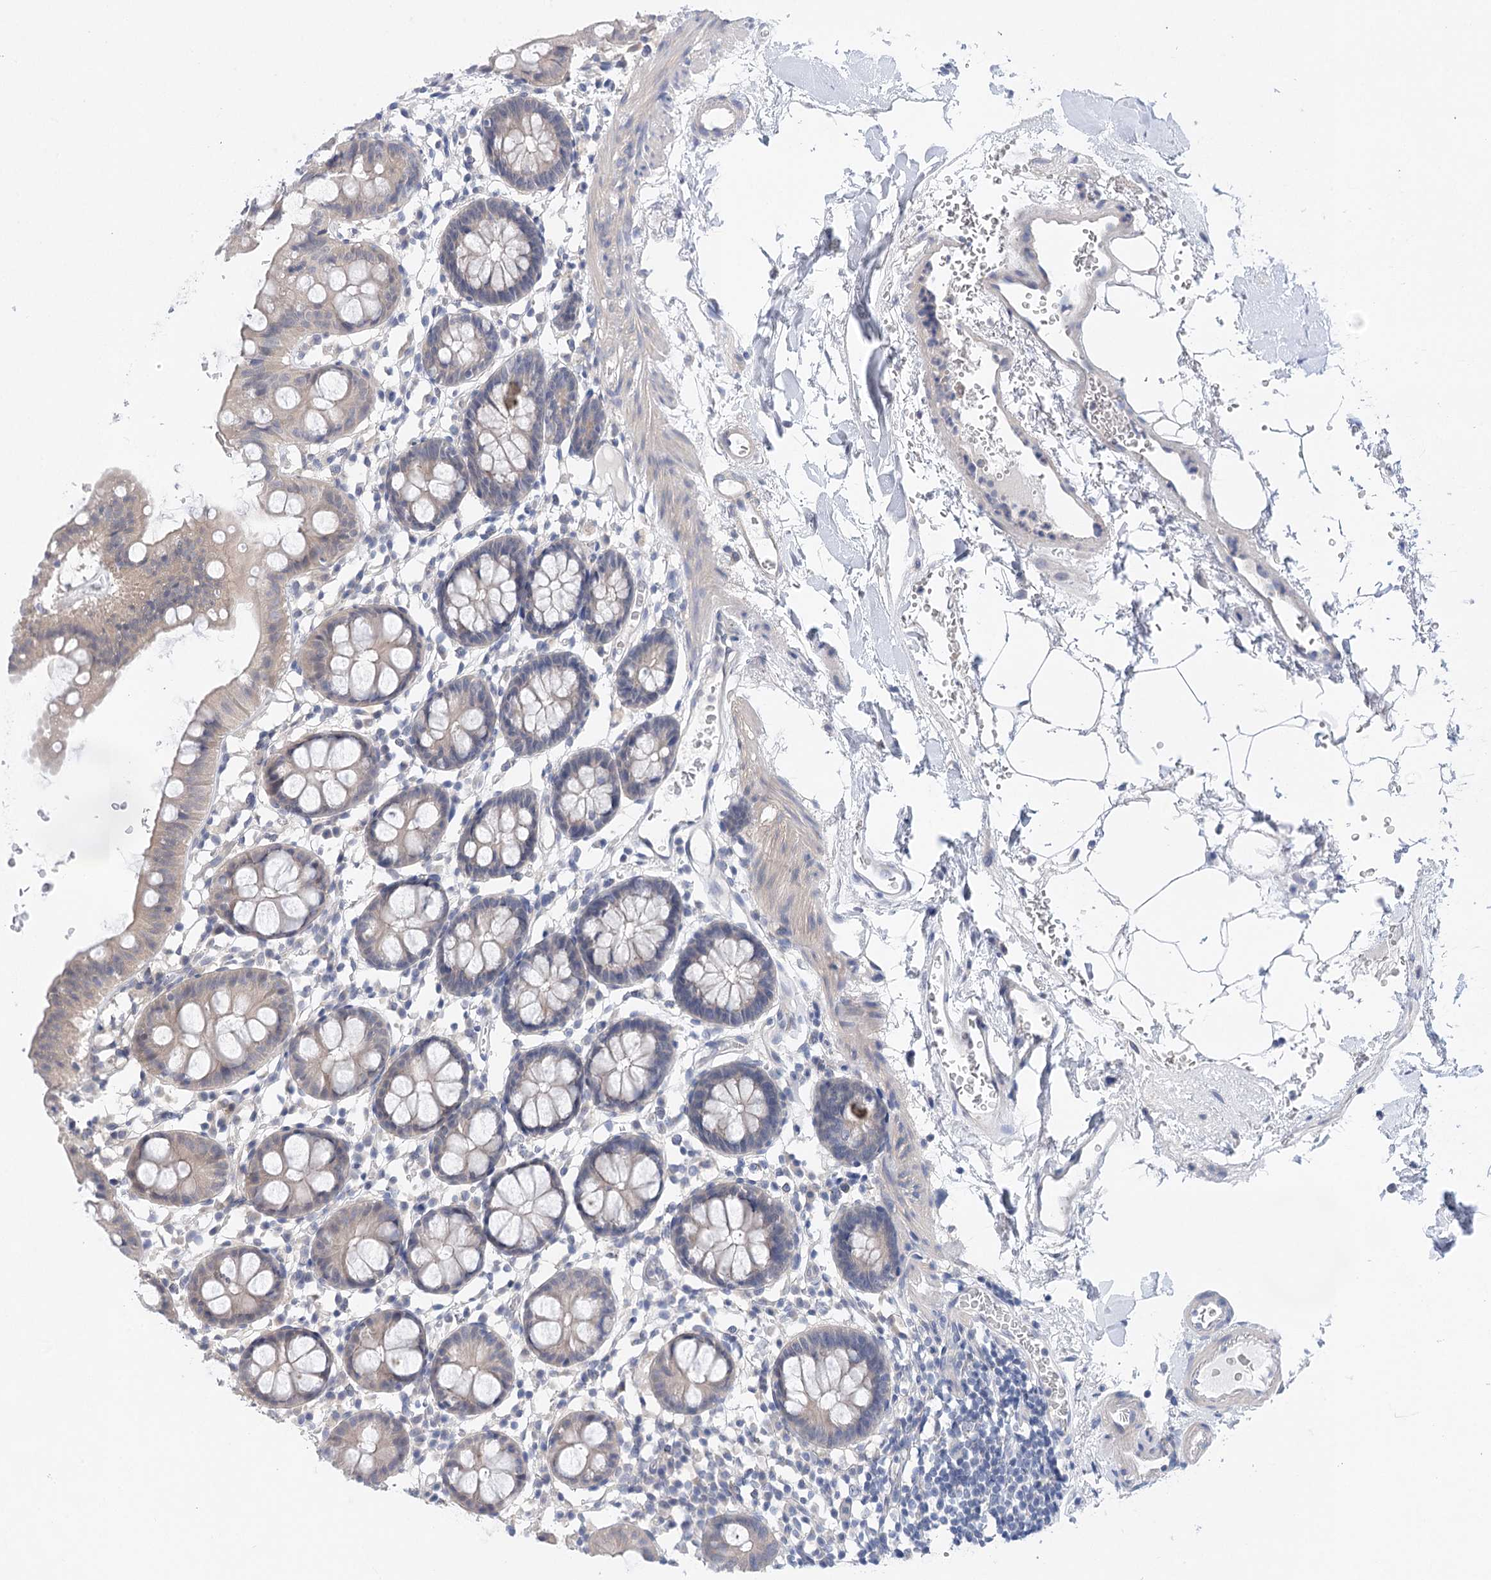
{"staining": {"intensity": "negative", "quantity": "none", "location": "none"}, "tissue": "colon", "cell_type": "Endothelial cells", "image_type": "normal", "snomed": [{"axis": "morphology", "description": "Normal tissue, NOS"}, {"axis": "topography", "description": "Colon"}], "caption": "Immunohistochemistry (IHC) image of normal colon: colon stained with DAB (3,3'-diaminobenzidine) reveals no significant protein expression in endothelial cells.", "gene": "LALBA", "patient": {"sex": "male", "age": 75}}